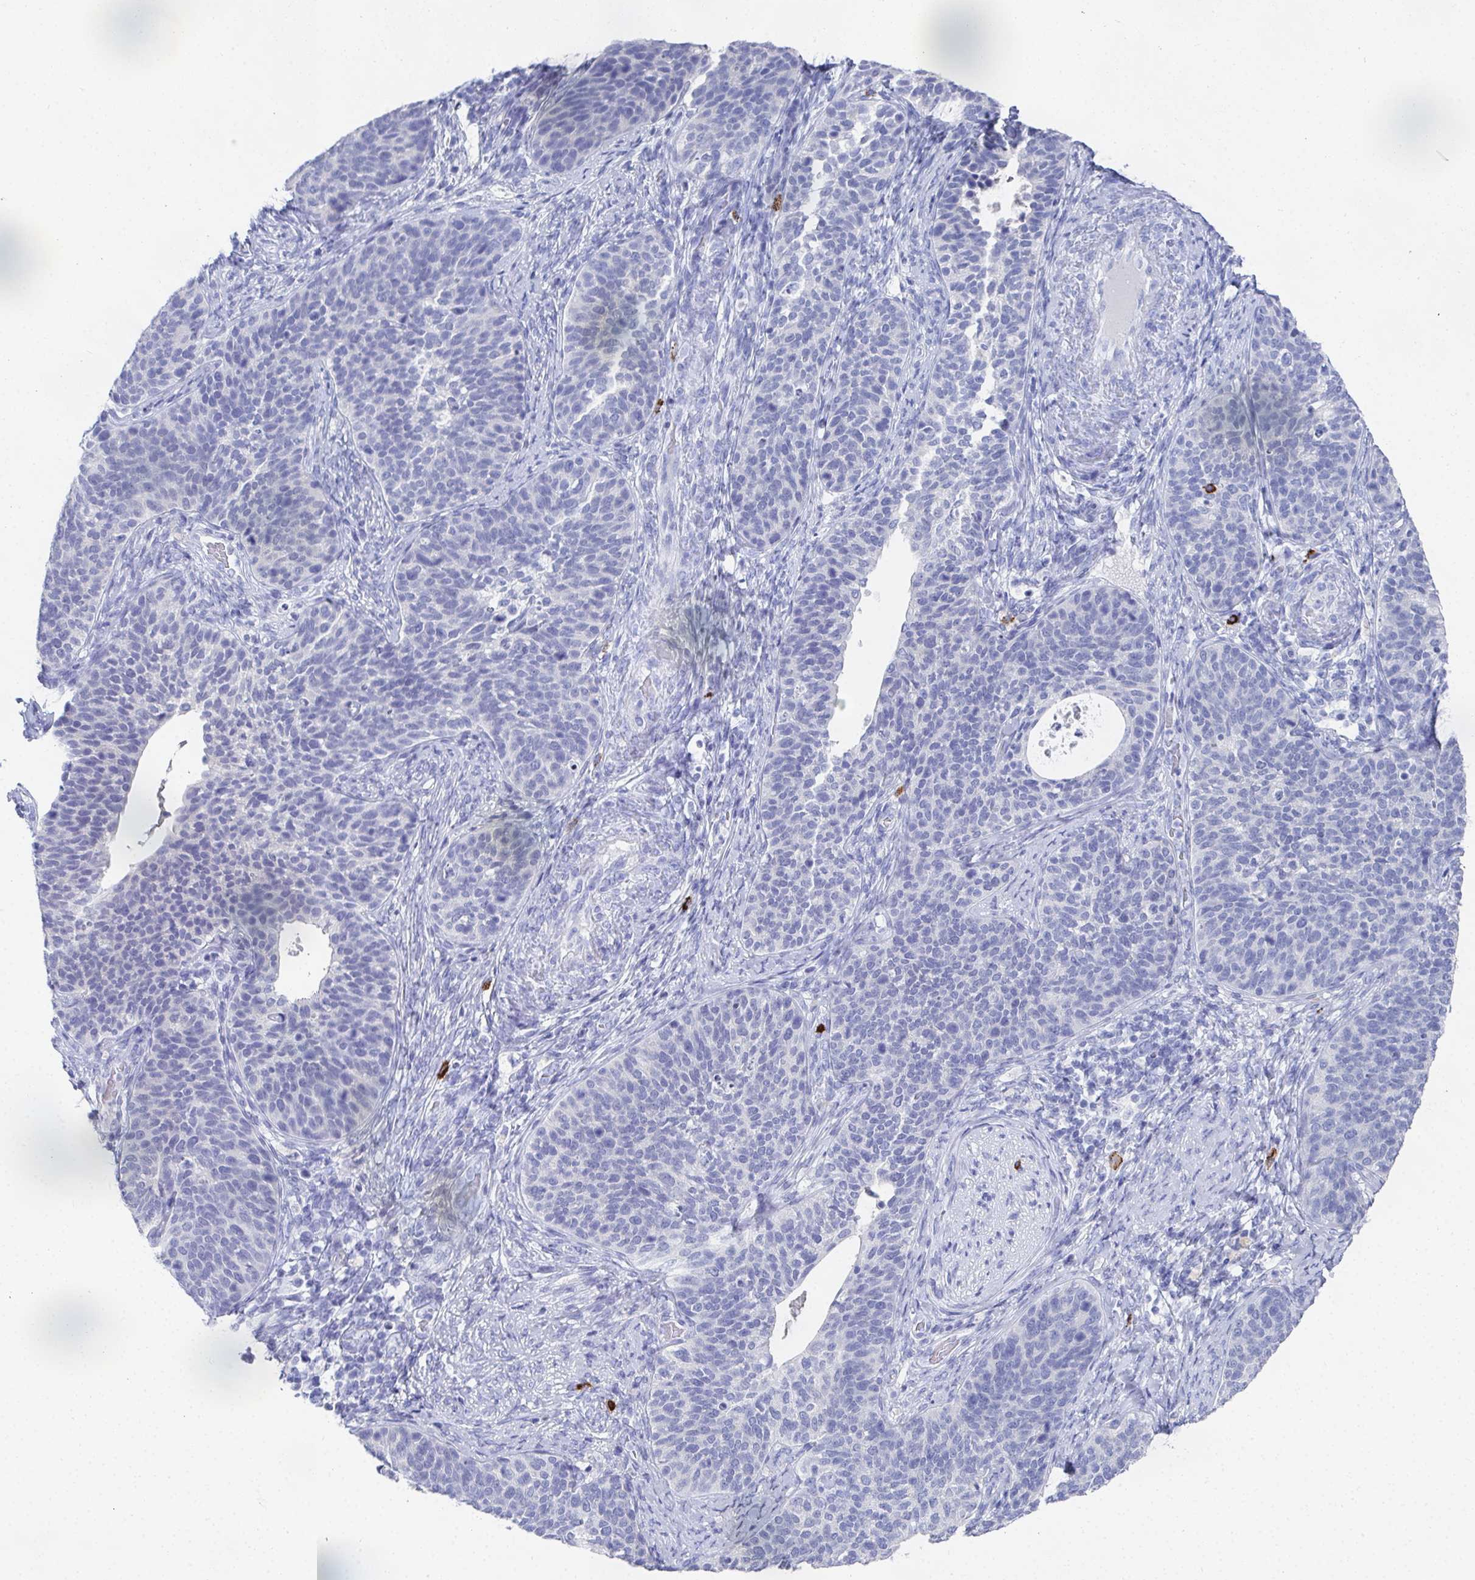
{"staining": {"intensity": "negative", "quantity": "none", "location": "none"}, "tissue": "cervical cancer", "cell_type": "Tumor cells", "image_type": "cancer", "snomed": [{"axis": "morphology", "description": "Squamous cell carcinoma, NOS"}, {"axis": "topography", "description": "Cervix"}], "caption": "Immunohistochemistry photomicrograph of neoplastic tissue: squamous cell carcinoma (cervical) stained with DAB reveals no significant protein positivity in tumor cells.", "gene": "GRIA1", "patient": {"sex": "female", "age": 69}}